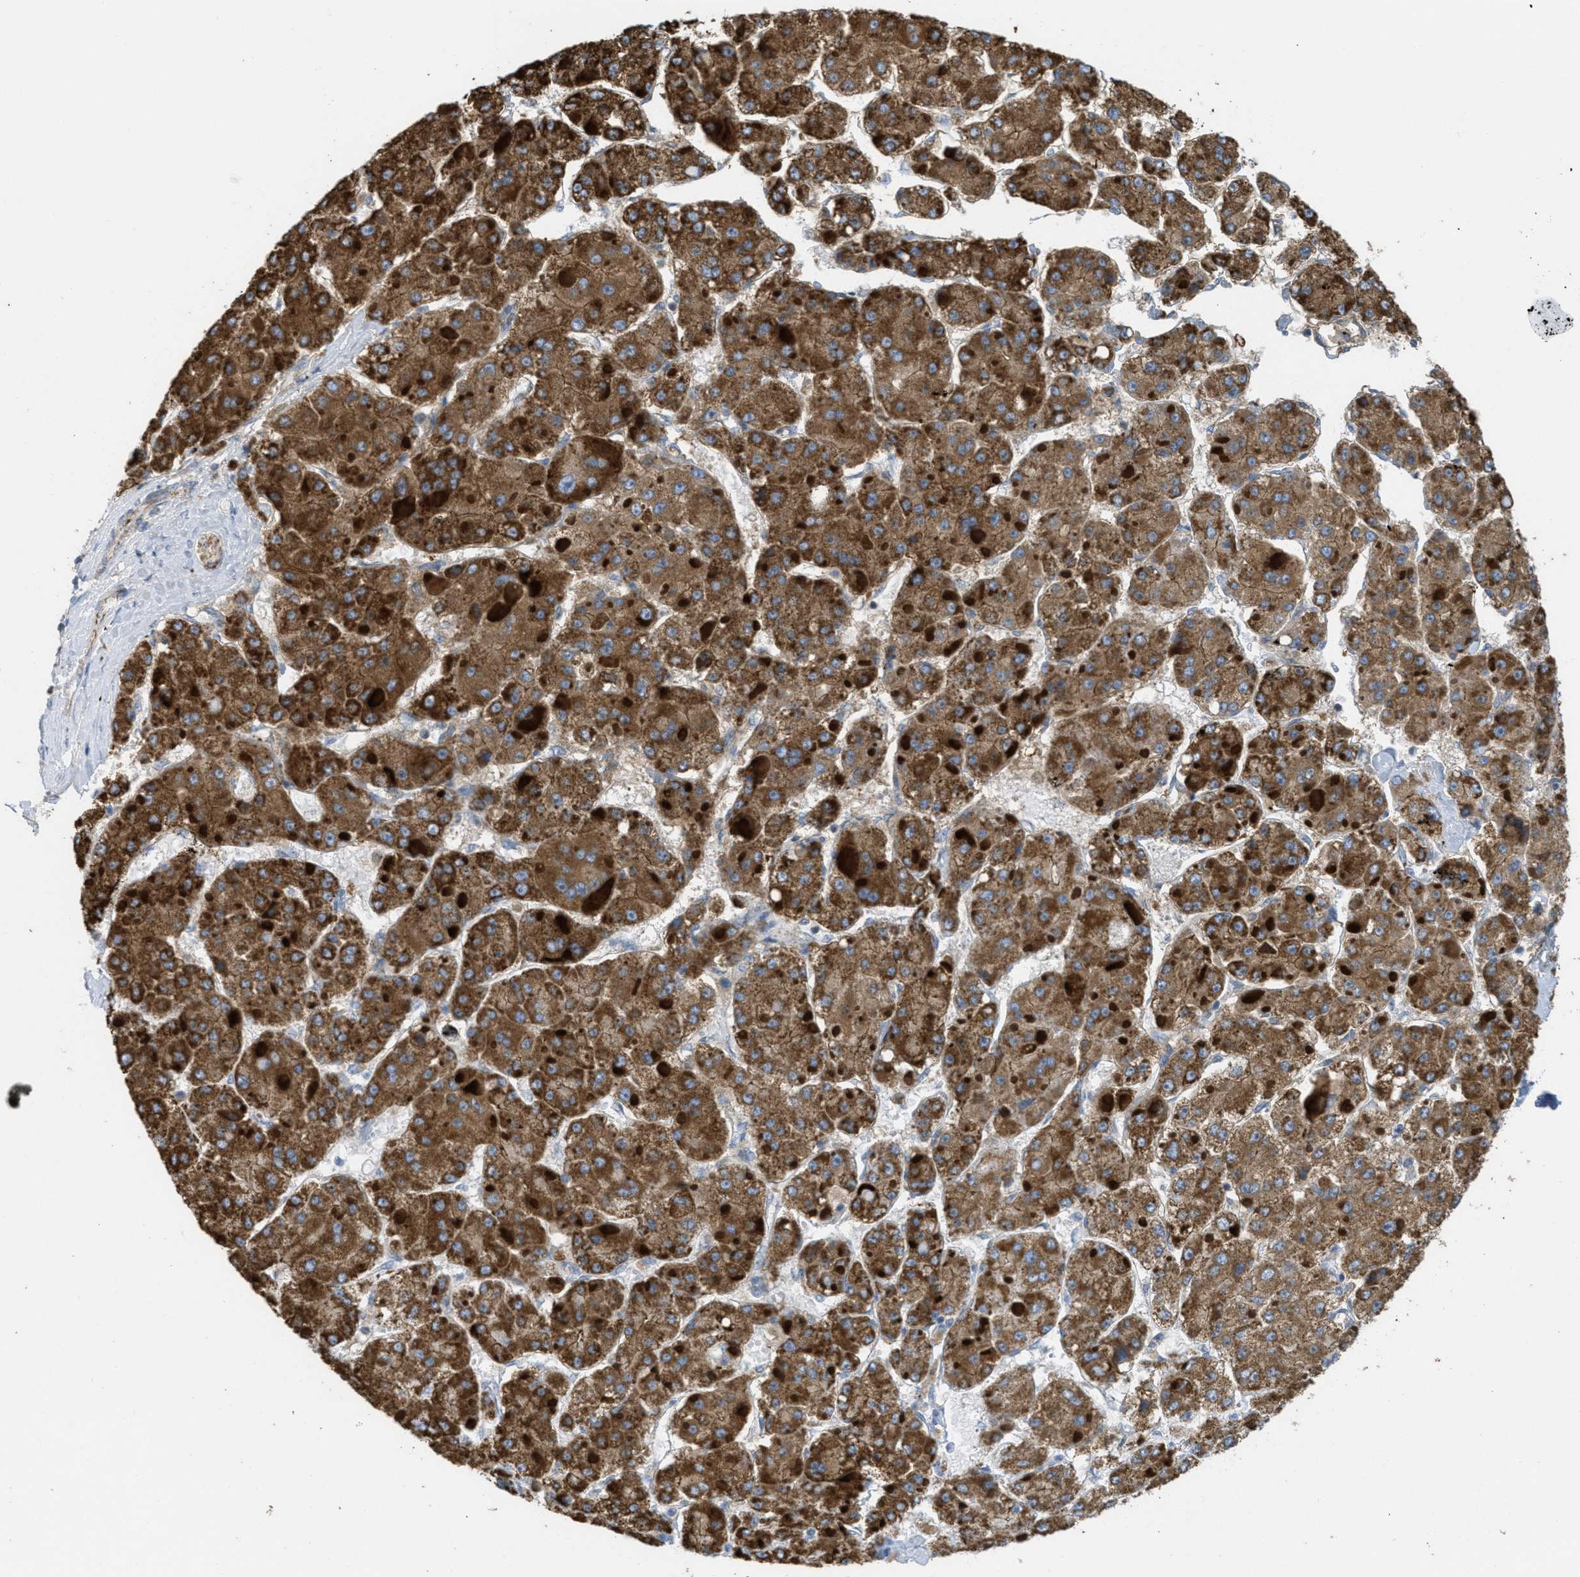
{"staining": {"intensity": "strong", "quantity": ">75%", "location": "cytoplasmic/membranous"}, "tissue": "liver cancer", "cell_type": "Tumor cells", "image_type": "cancer", "snomed": [{"axis": "morphology", "description": "Carcinoma, Hepatocellular, NOS"}, {"axis": "topography", "description": "Liver"}], "caption": "The histopathology image reveals staining of liver hepatocellular carcinoma, revealing strong cytoplasmic/membranous protein expression (brown color) within tumor cells. (DAB IHC, brown staining for protein, blue staining for nuclei).", "gene": "BTN3A1", "patient": {"sex": "female", "age": 73}}